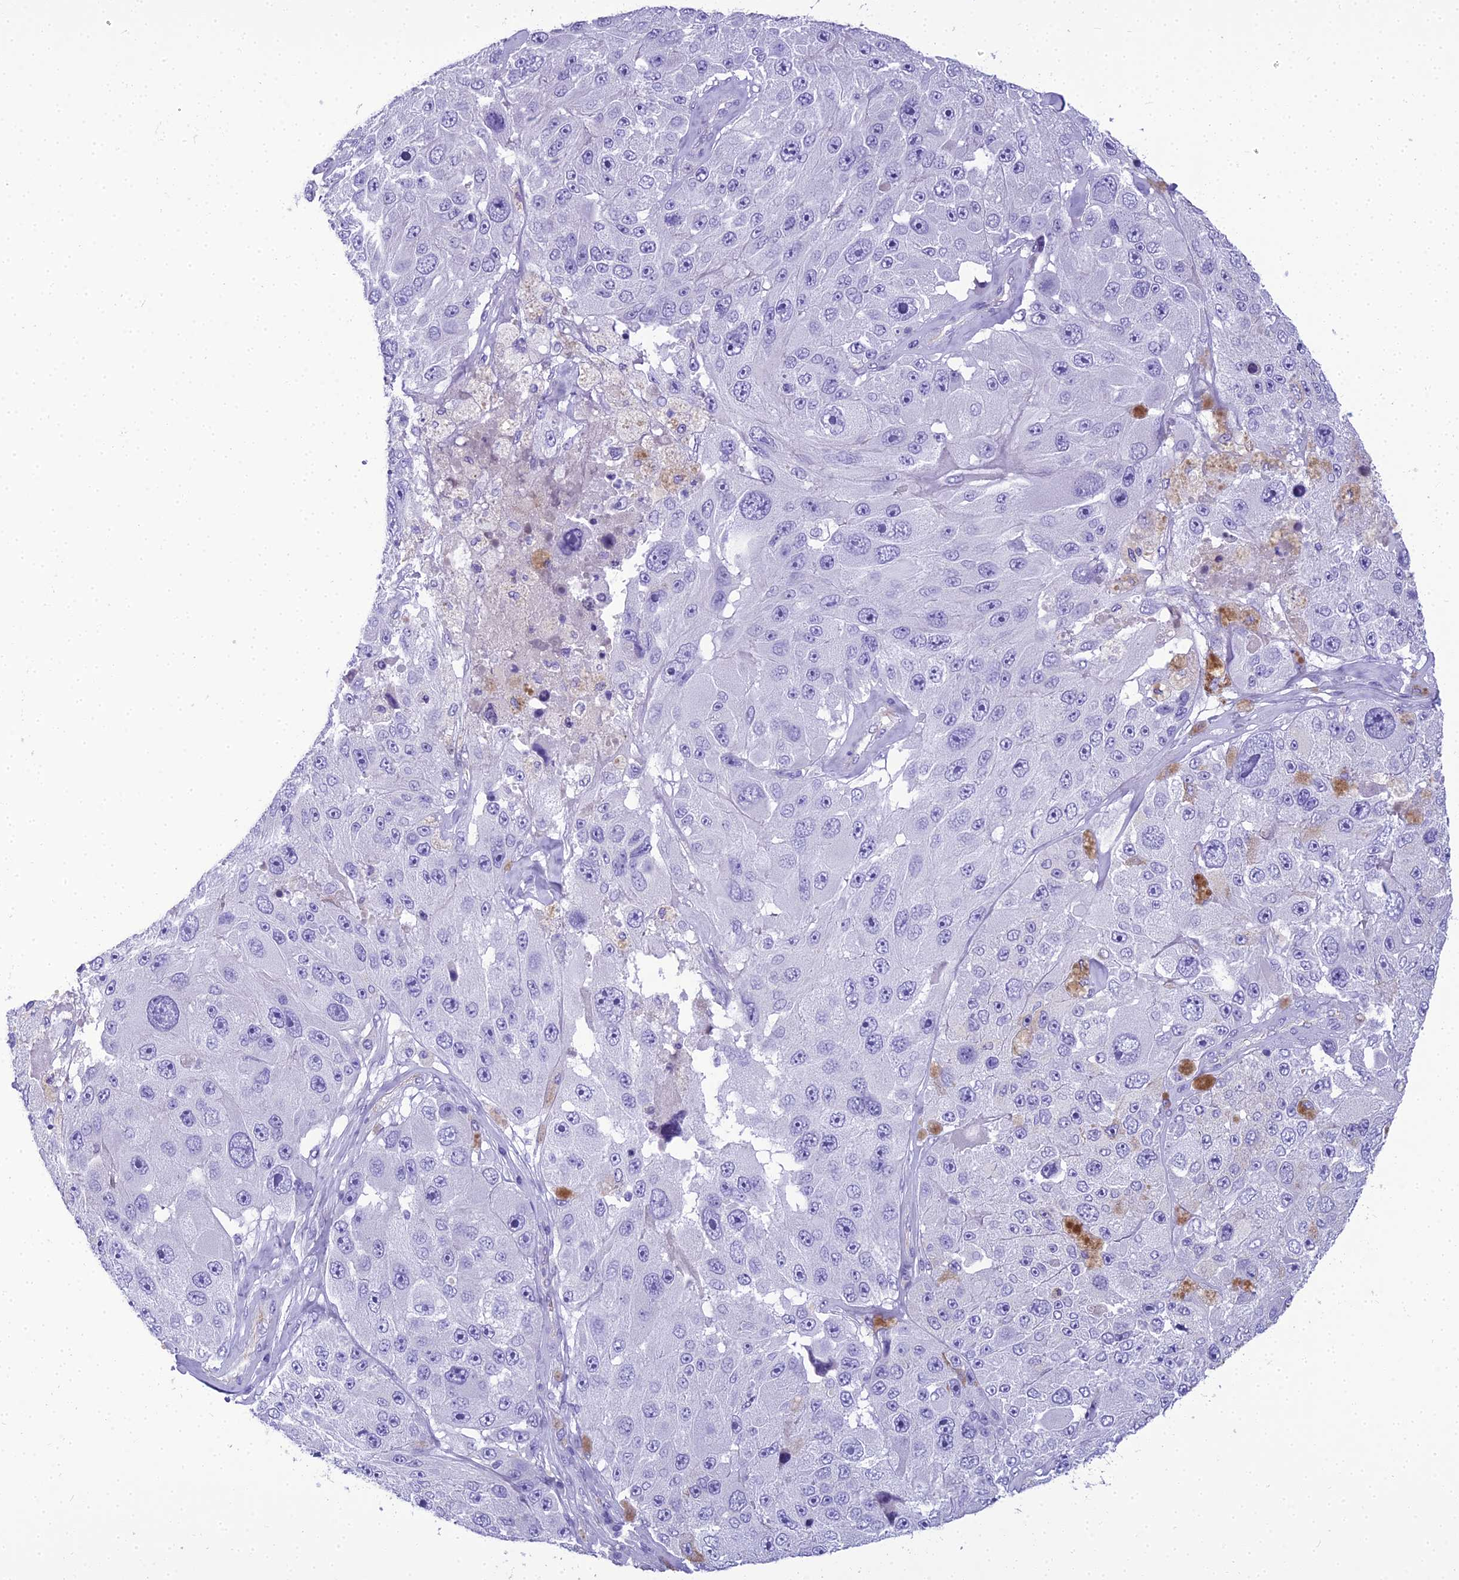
{"staining": {"intensity": "negative", "quantity": "none", "location": "none"}, "tissue": "melanoma", "cell_type": "Tumor cells", "image_type": "cancer", "snomed": [{"axis": "morphology", "description": "Malignant melanoma, Metastatic site"}, {"axis": "topography", "description": "Lymph node"}], "caption": "Melanoma stained for a protein using immunohistochemistry demonstrates no expression tumor cells.", "gene": "NINJ1", "patient": {"sex": "male", "age": 62}}